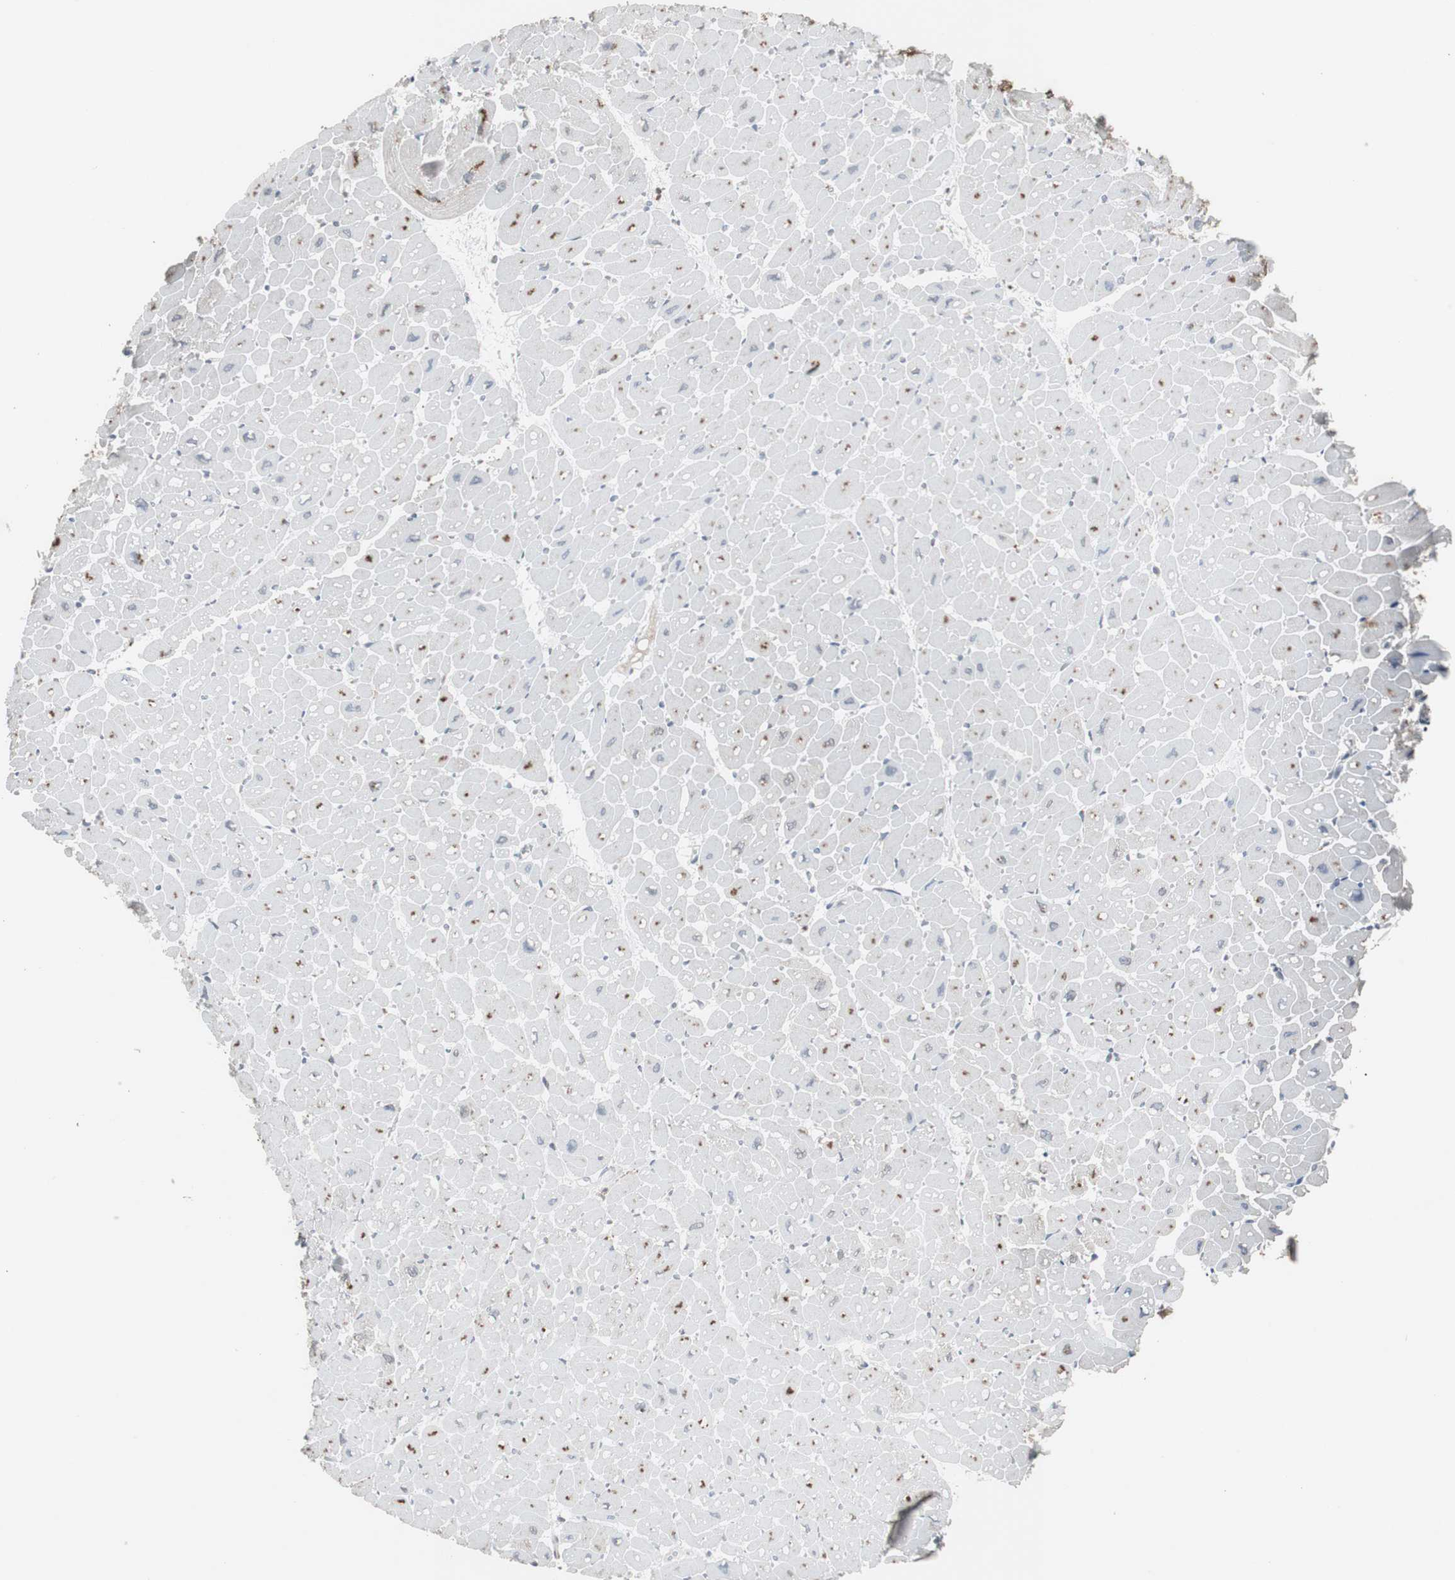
{"staining": {"intensity": "strong", "quantity": "25%-75%", "location": "cytoplasmic/membranous"}, "tissue": "heart muscle", "cell_type": "Cardiomyocytes", "image_type": "normal", "snomed": [{"axis": "morphology", "description": "Normal tissue, NOS"}, {"axis": "topography", "description": "Heart"}], "caption": "Immunohistochemistry (IHC) staining of normal heart muscle, which demonstrates high levels of strong cytoplasmic/membranous positivity in about 25%-75% of cardiomyocytes indicating strong cytoplasmic/membranous protein expression. The staining was performed using DAB (3,3'-diaminobenzidine) (brown) for protein detection and nuclei were counterstained in hematoxylin (blue).", "gene": "GBA1", "patient": {"sex": "male", "age": 45}}